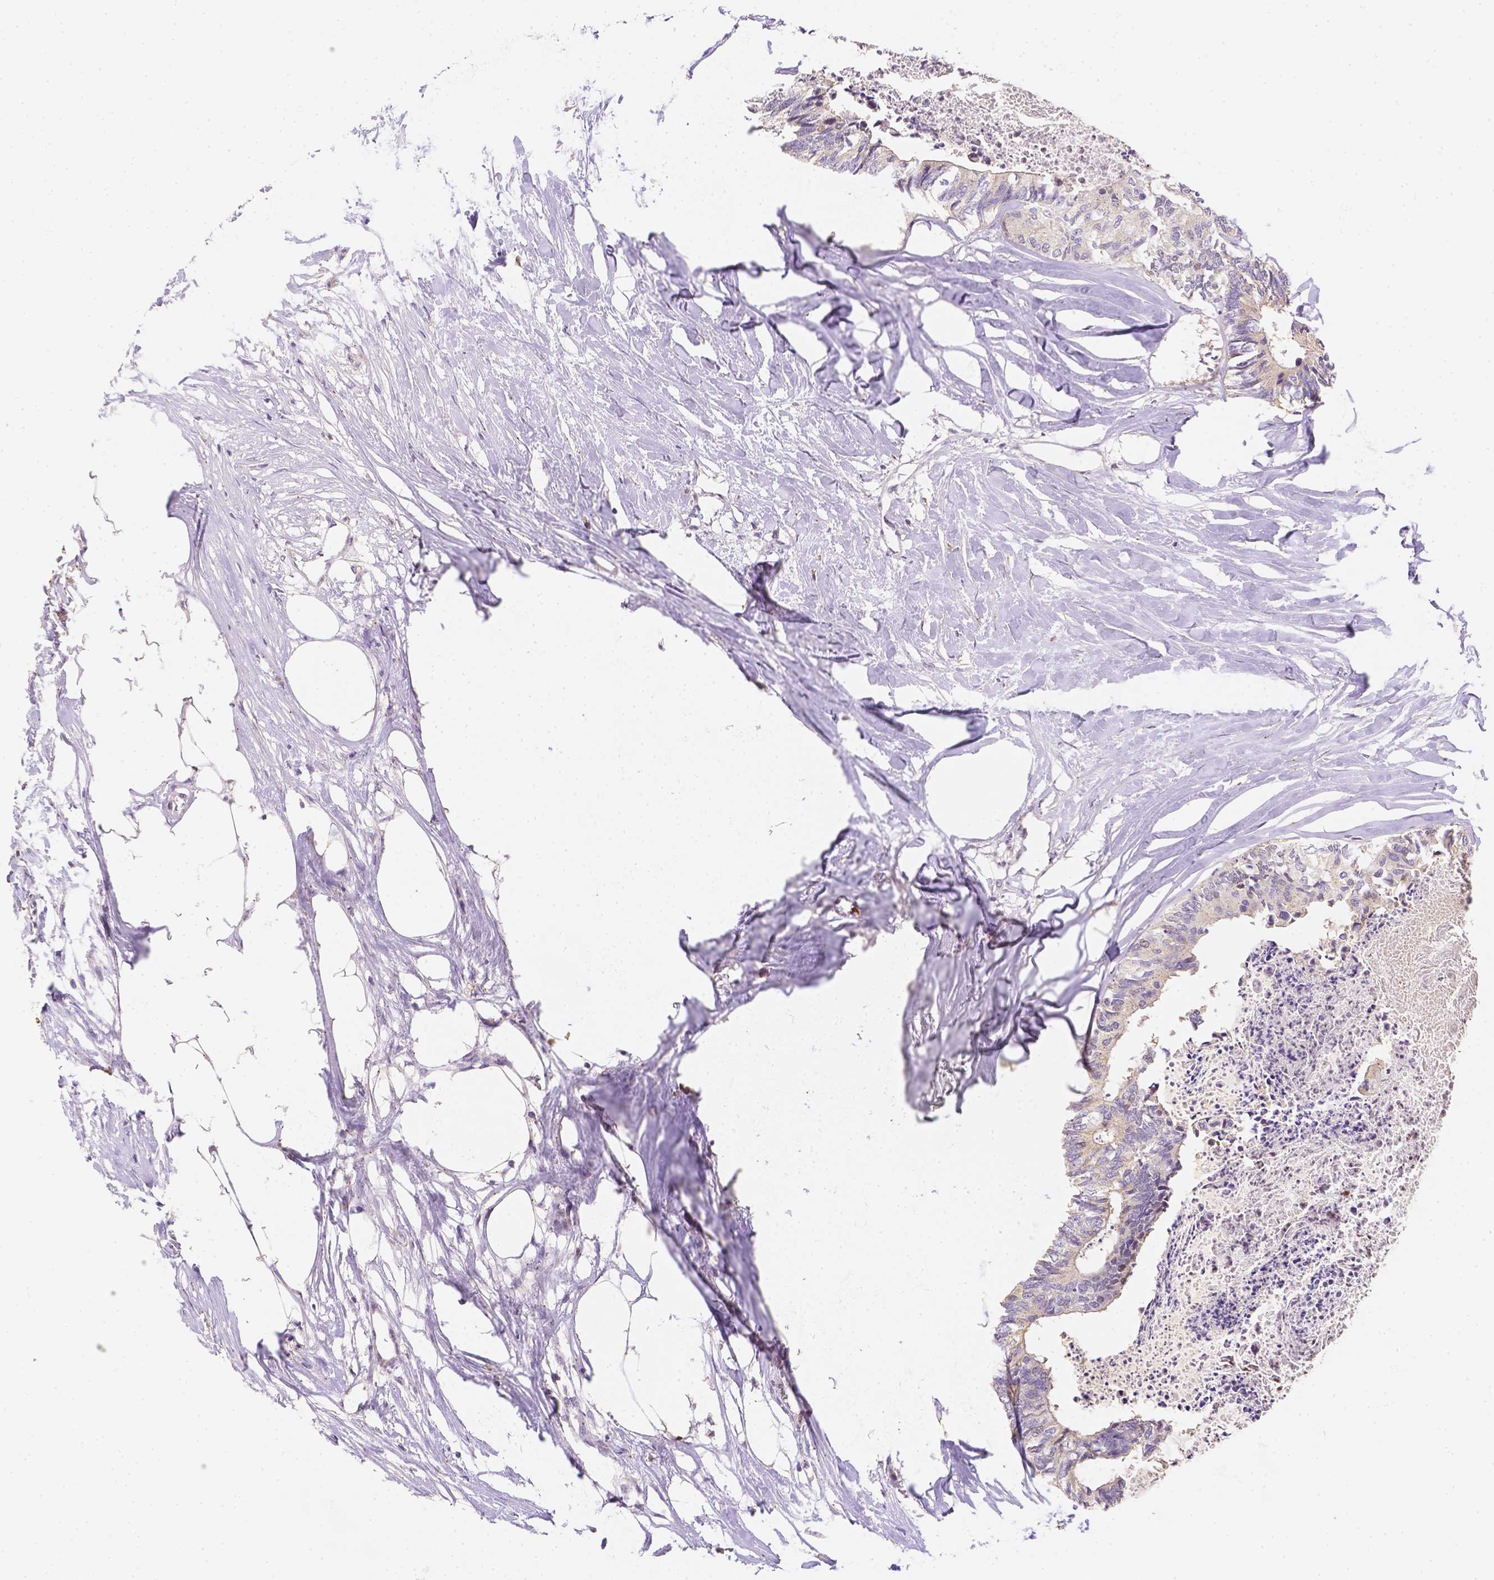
{"staining": {"intensity": "negative", "quantity": "none", "location": "none"}, "tissue": "colorectal cancer", "cell_type": "Tumor cells", "image_type": "cancer", "snomed": [{"axis": "morphology", "description": "Adenocarcinoma, NOS"}, {"axis": "topography", "description": "Colon"}, {"axis": "topography", "description": "Rectum"}], "caption": "Tumor cells are negative for protein expression in human colorectal adenocarcinoma. (Brightfield microscopy of DAB immunohistochemistry at high magnification).", "gene": "C10orf67", "patient": {"sex": "male", "age": 57}}